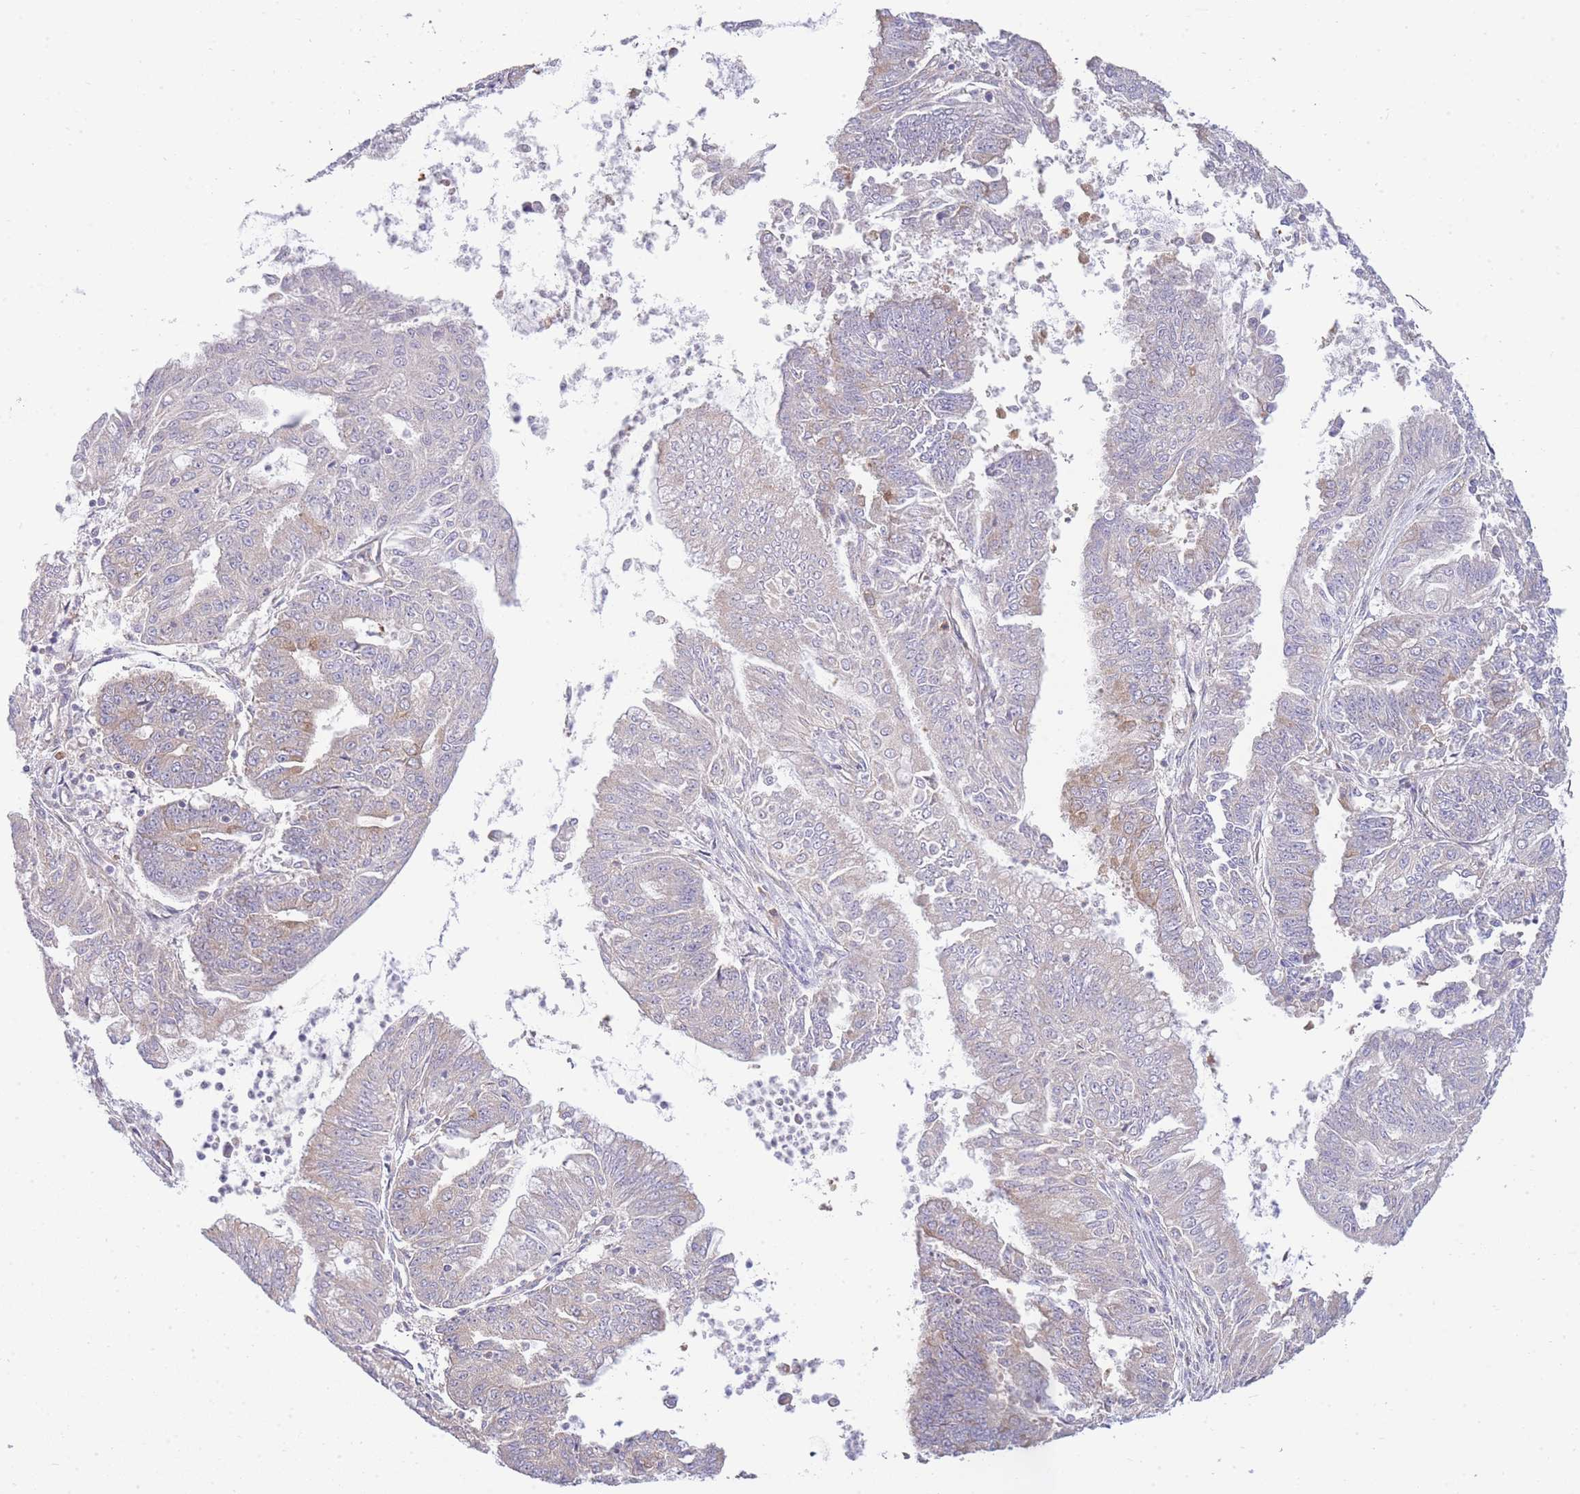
{"staining": {"intensity": "negative", "quantity": "none", "location": "none"}, "tissue": "endometrial cancer", "cell_type": "Tumor cells", "image_type": "cancer", "snomed": [{"axis": "morphology", "description": "Adenocarcinoma, NOS"}, {"axis": "topography", "description": "Endometrium"}], "caption": "This is an immunohistochemistry micrograph of human adenocarcinoma (endometrial). There is no expression in tumor cells.", "gene": "BEX1", "patient": {"sex": "female", "age": 73}}